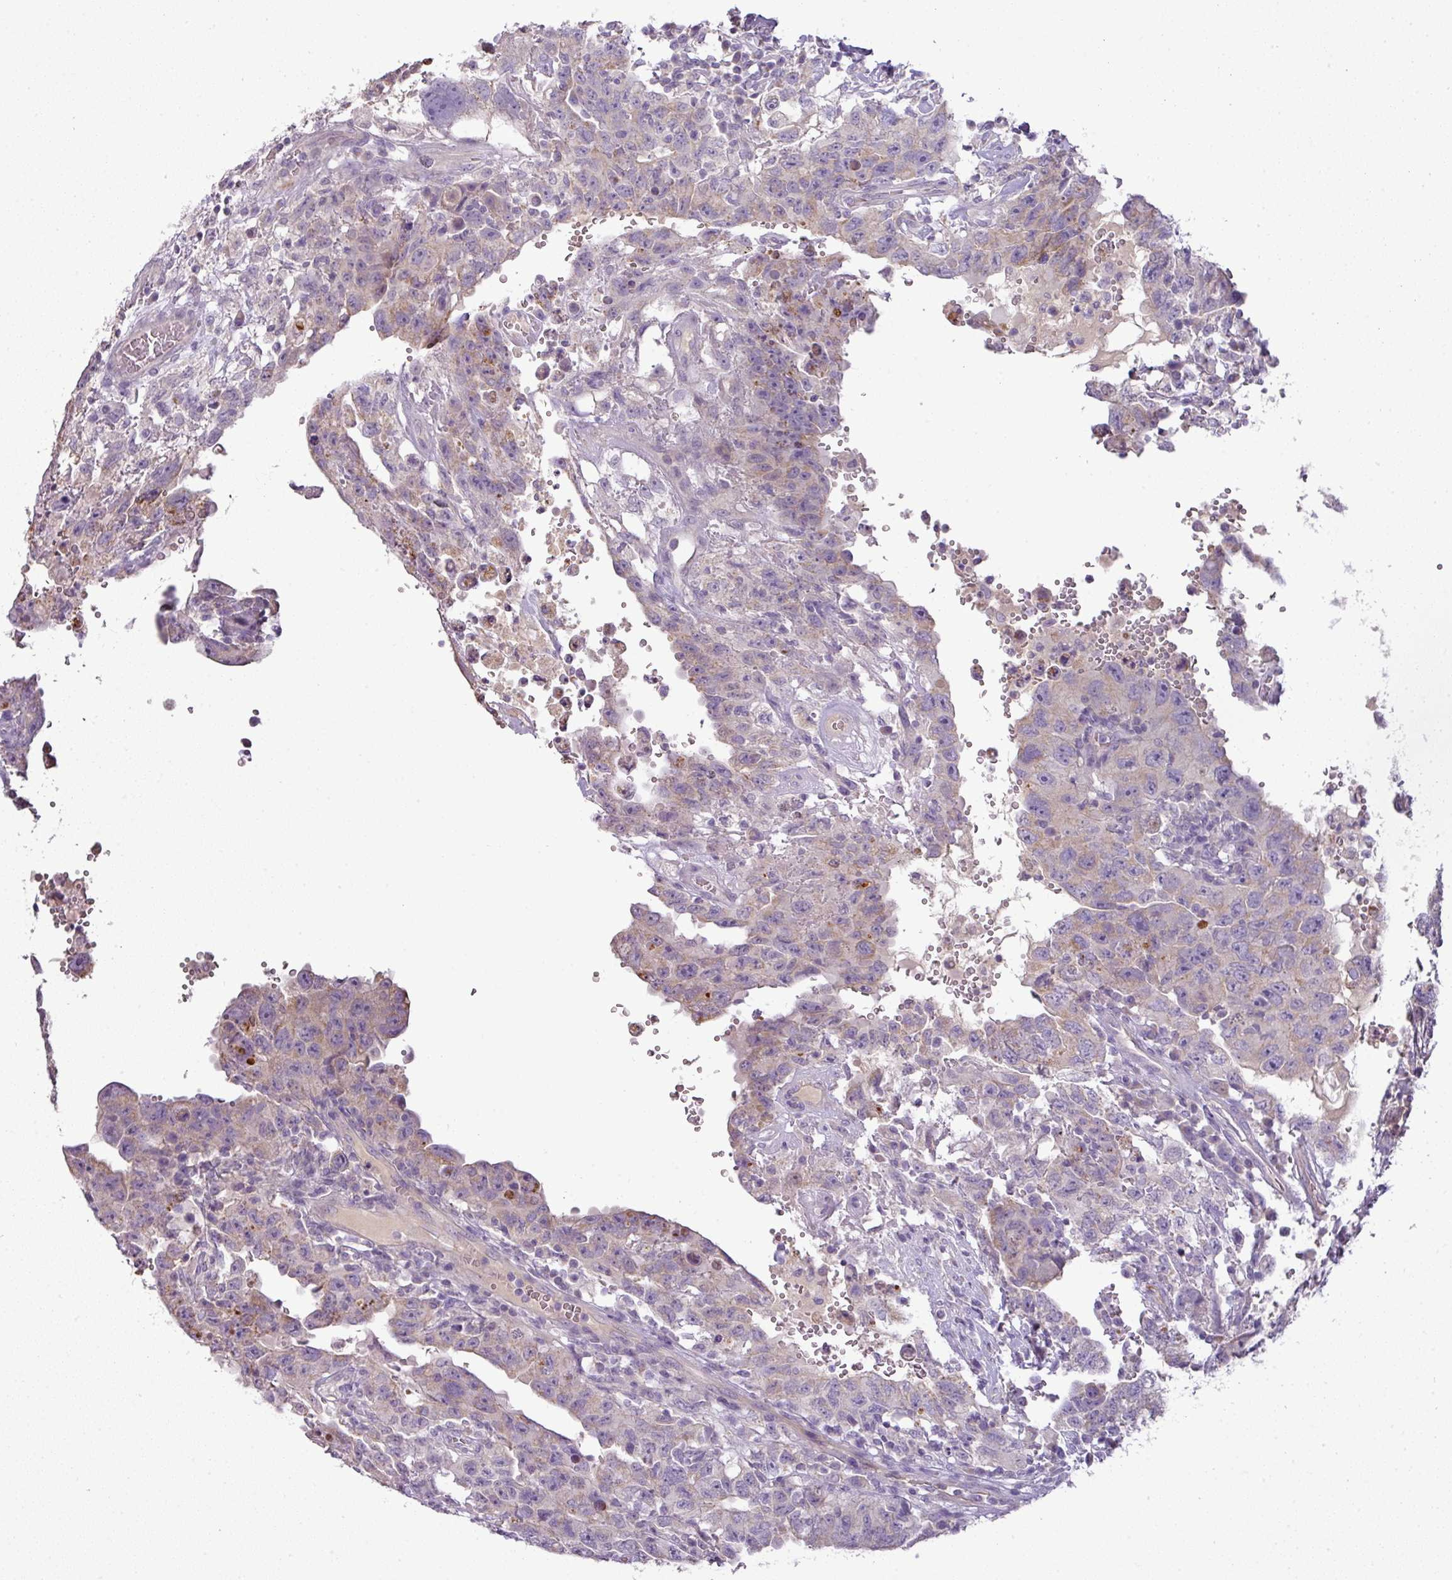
{"staining": {"intensity": "weak", "quantity": "25%-75%", "location": "cytoplasmic/membranous"}, "tissue": "testis cancer", "cell_type": "Tumor cells", "image_type": "cancer", "snomed": [{"axis": "morphology", "description": "Carcinoma, Embryonal, NOS"}, {"axis": "topography", "description": "Testis"}], "caption": "This photomicrograph demonstrates IHC staining of embryonal carcinoma (testis), with low weak cytoplasmic/membranous positivity in approximately 25%-75% of tumor cells.", "gene": "BRINP2", "patient": {"sex": "male", "age": 26}}